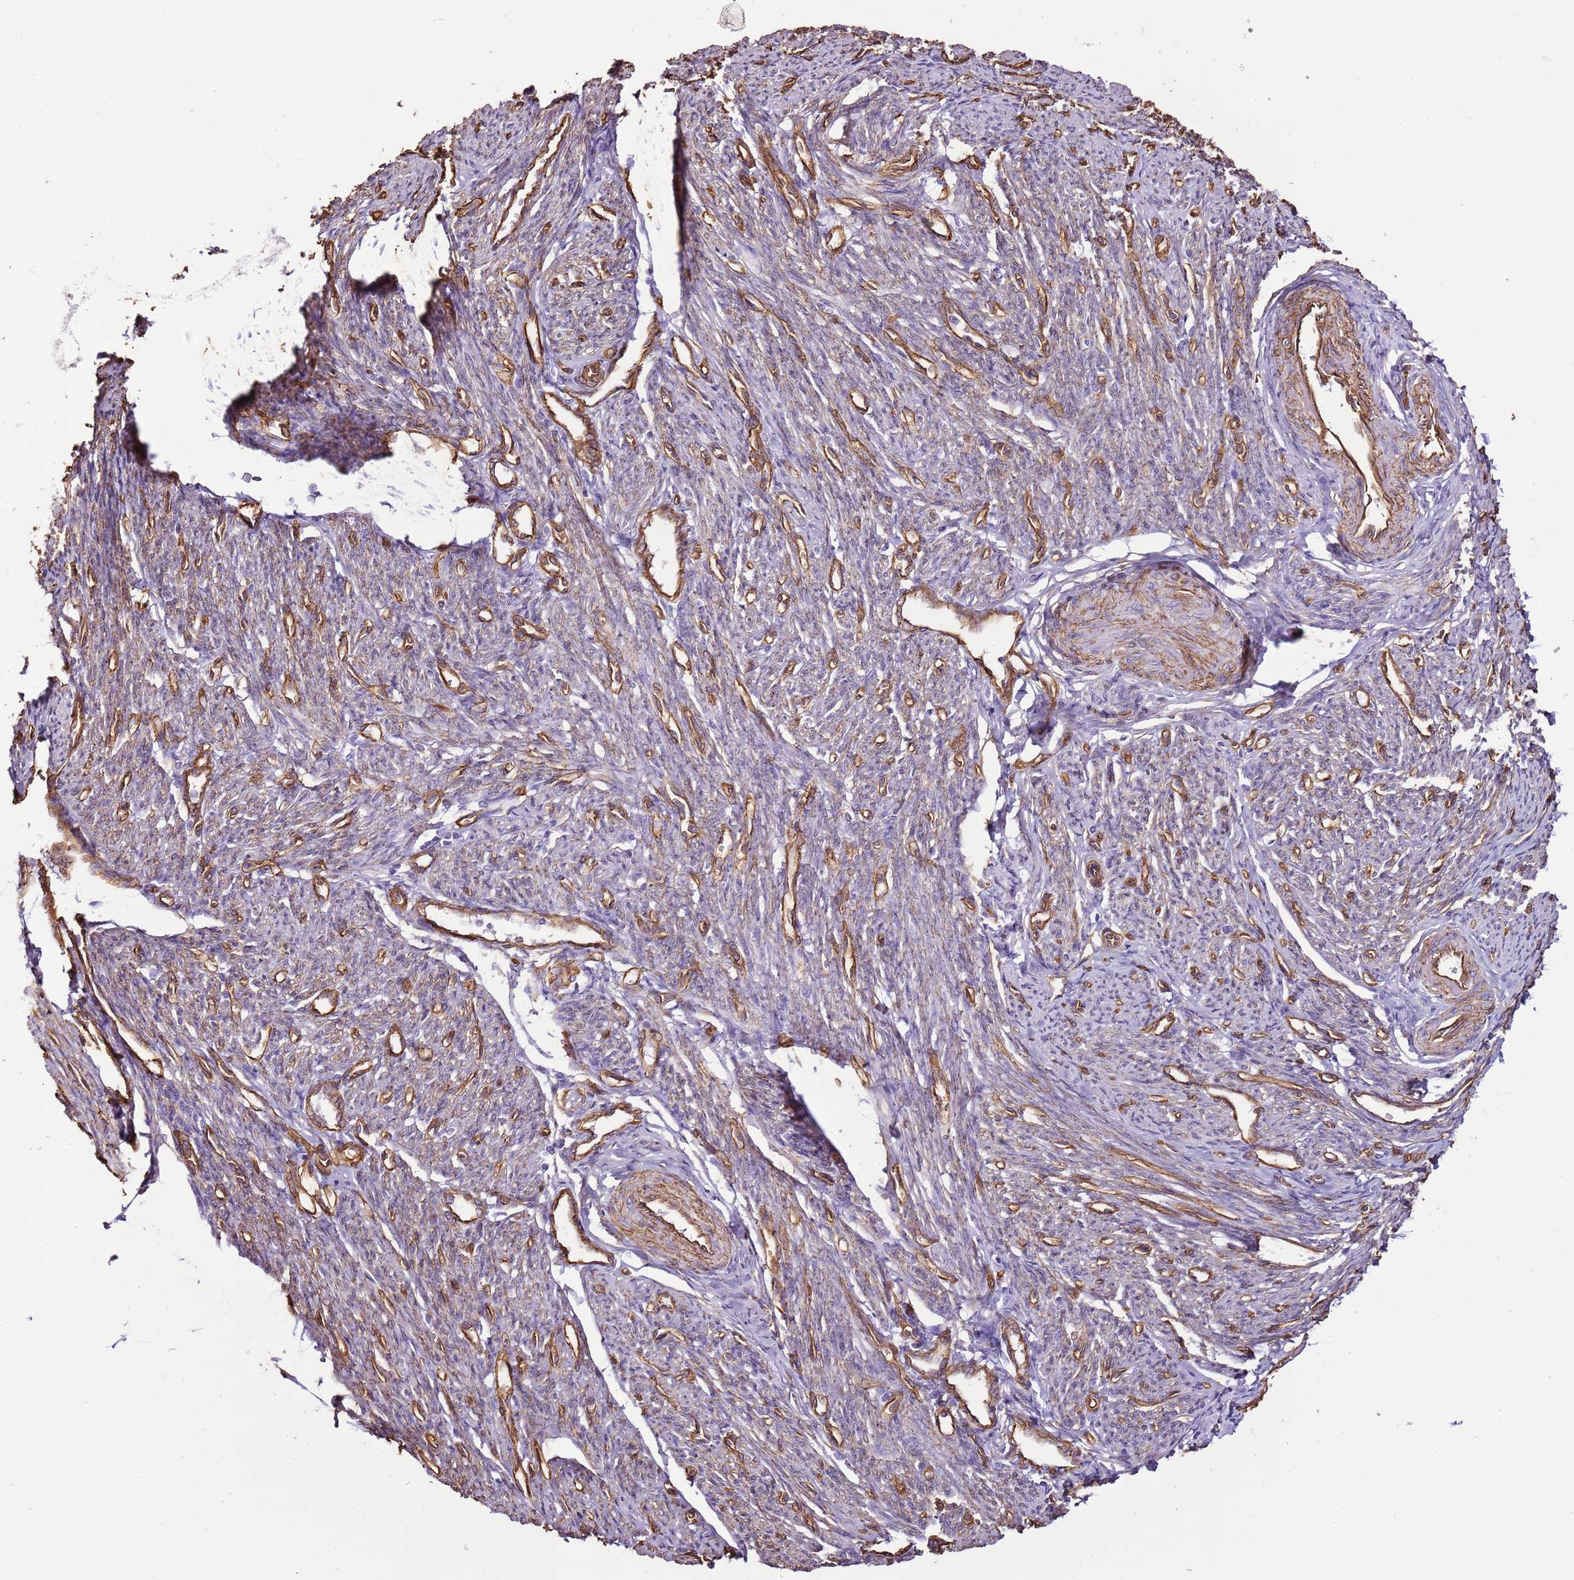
{"staining": {"intensity": "moderate", "quantity": "25%-75%", "location": "cytoplasmic/membranous"}, "tissue": "smooth muscle", "cell_type": "Smooth muscle cells", "image_type": "normal", "snomed": [{"axis": "morphology", "description": "Normal tissue, NOS"}, {"axis": "topography", "description": "Smooth muscle"}, {"axis": "topography", "description": "Uterus"}], "caption": "The micrograph exhibits a brown stain indicating the presence of a protein in the cytoplasmic/membranous of smooth muscle cells in smooth muscle. (DAB IHC, brown staining for protein, blue staining for nuclei).", "gene": "CTDSPL", "patient": {"sex": "female", "age": 59}}